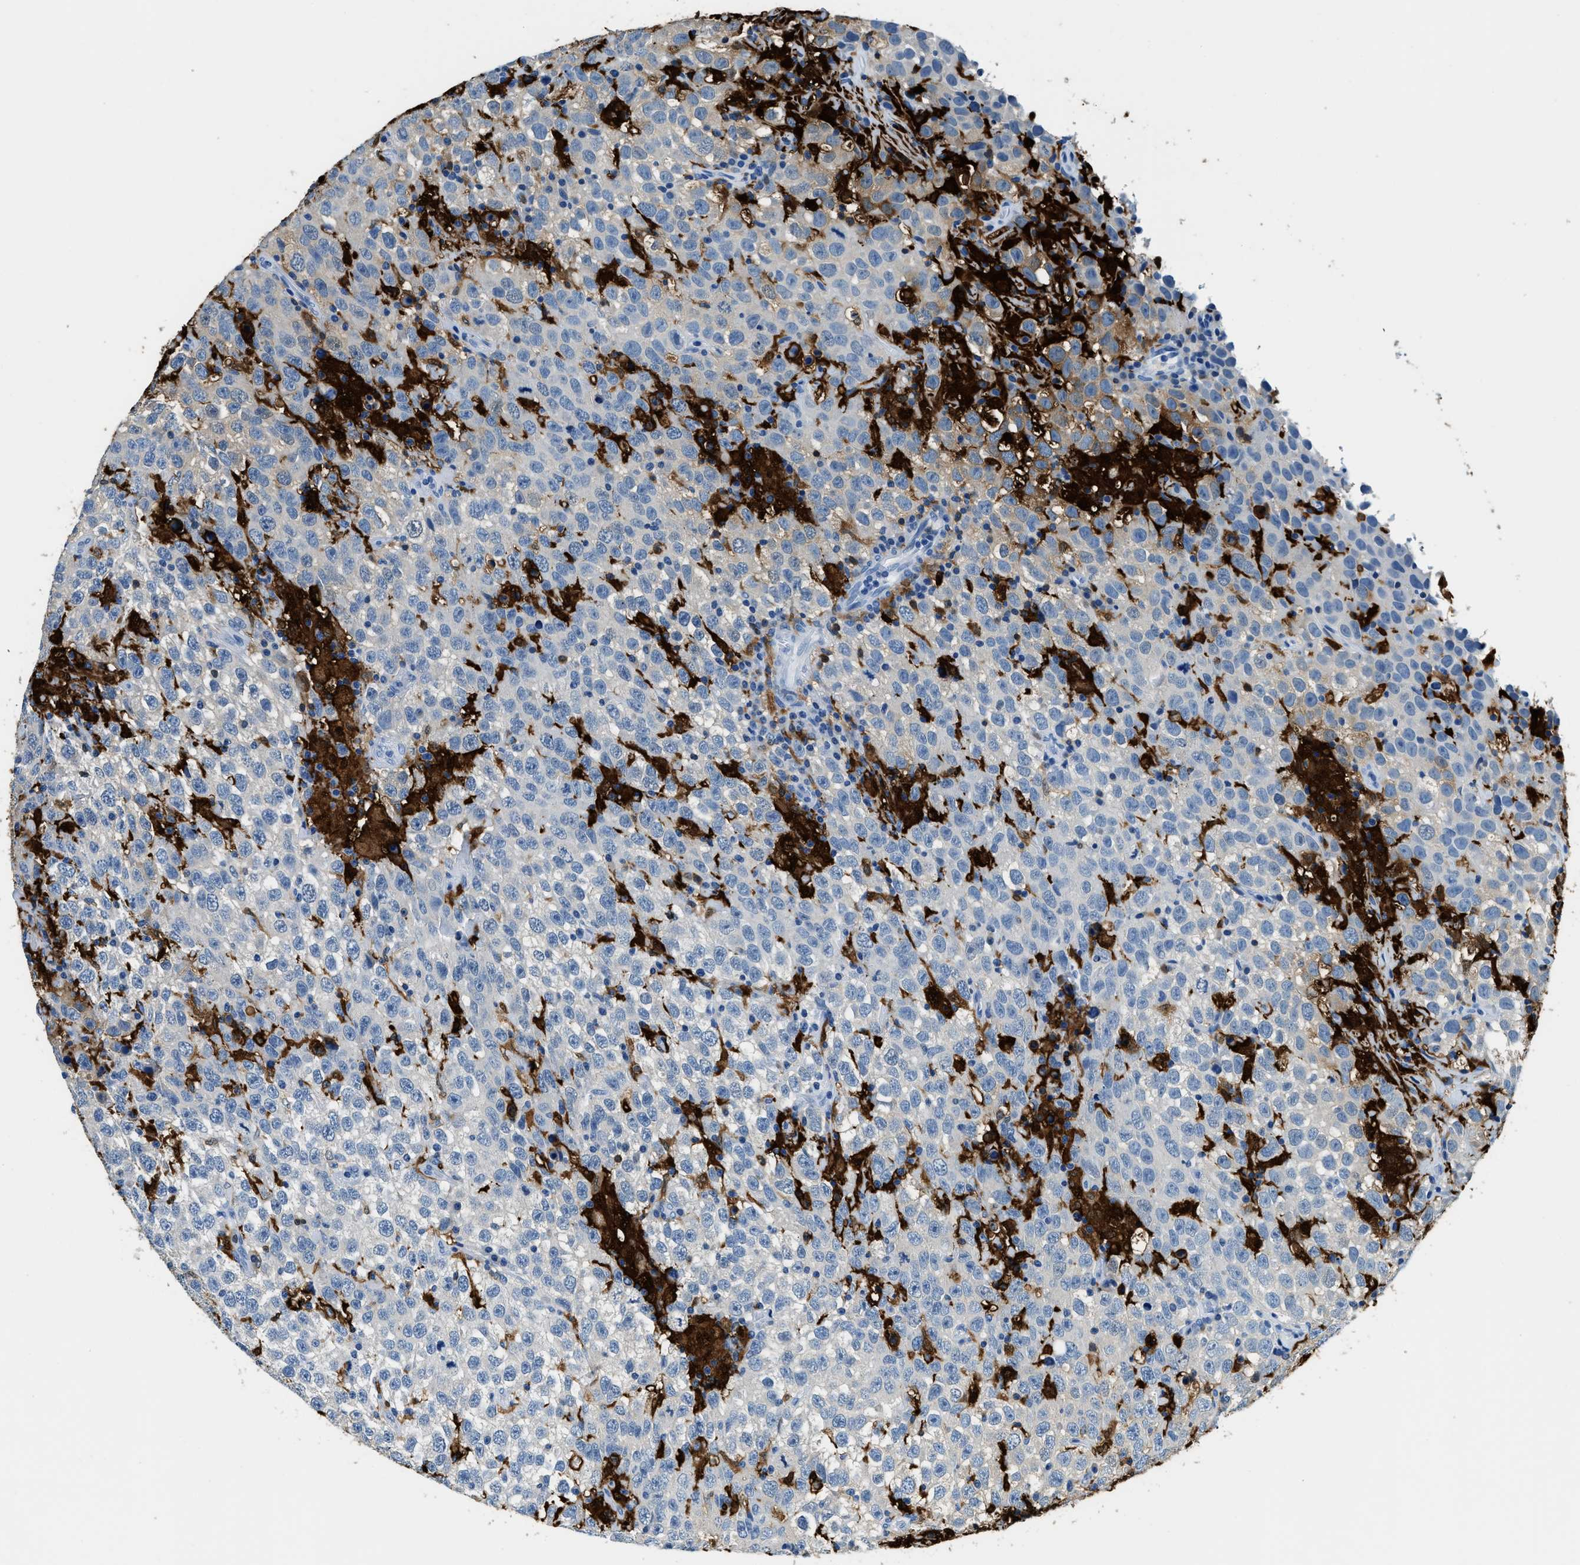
{"staining": {"intensity": "negative", "quantity": "none", "location": "none"}, "tissue": "testis cancer", "cell_type": "Tumor cells", "image_type": "cancer", "snomed": [{"axis": "morphology", "description": "Seminoma, NOS"}, {"axis": "topography", "description": "Testis"}], "caption": "DAB immunohistochemical staining of seminoma (testis) demonstrates no significant positivity in tumor cells. Nuclei are stained in blue.", "gene": "CAPG", "patient": {"sex": "male", "age": 41}}